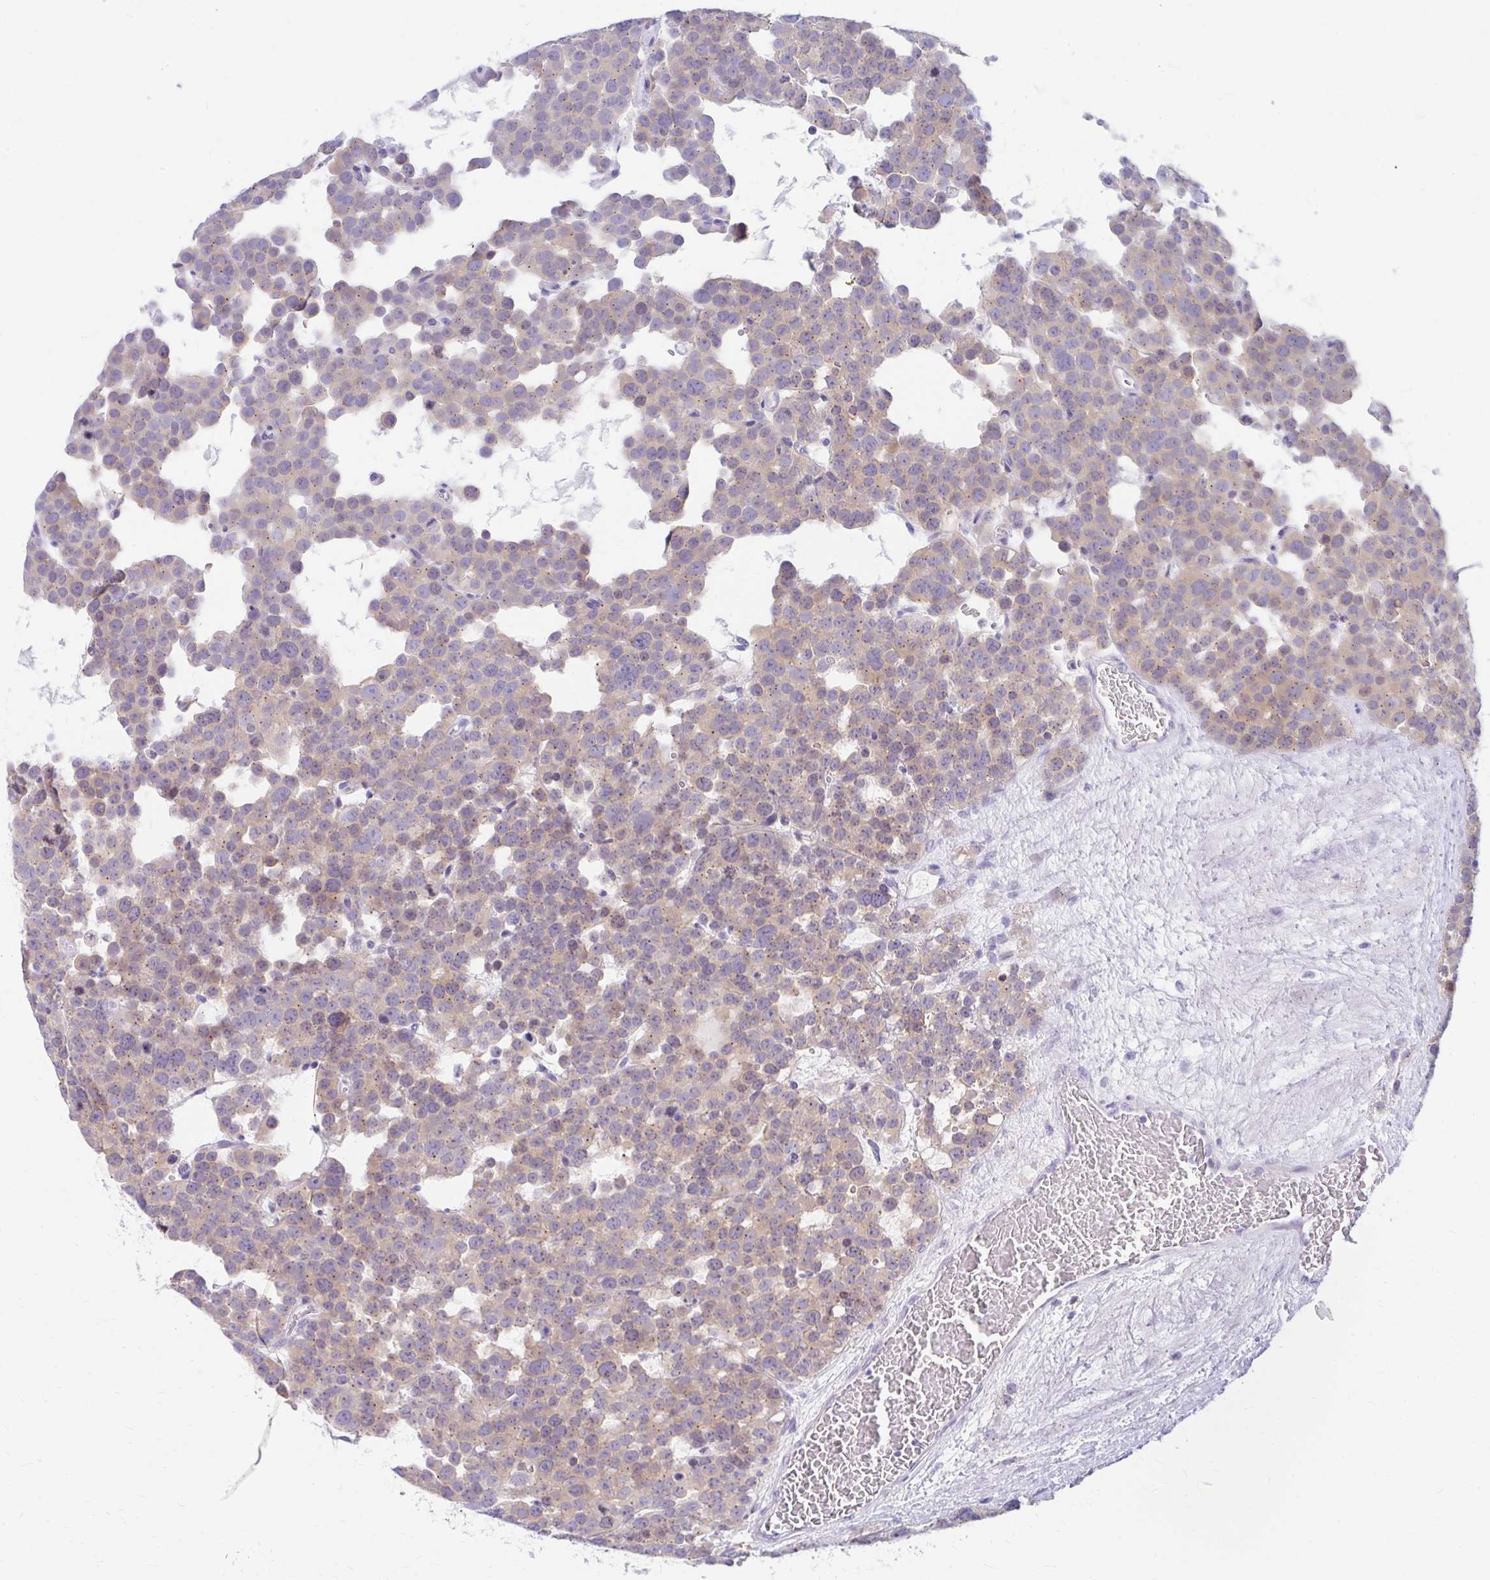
{"staining": {"intensity": "moderate", "quantity": ">75%", "location": "cytoplasmic/membranous"}, "tissue": "testis cancer", "cell_type": "Tumor cells", "image_type": "cancer", "snomed": [{"axis": "morphology", "description": "Seminoma, NOS"}, {"axis": "topography", "description": "Testis"}], "caption": "A medium amount of moderate cytoplasmic/membranous positivity is present in approximately >75% of tumor cells in seminoma (testis) tissue.", "gene": "RADIL", "patient": {"sex": "male", "age": 71}}